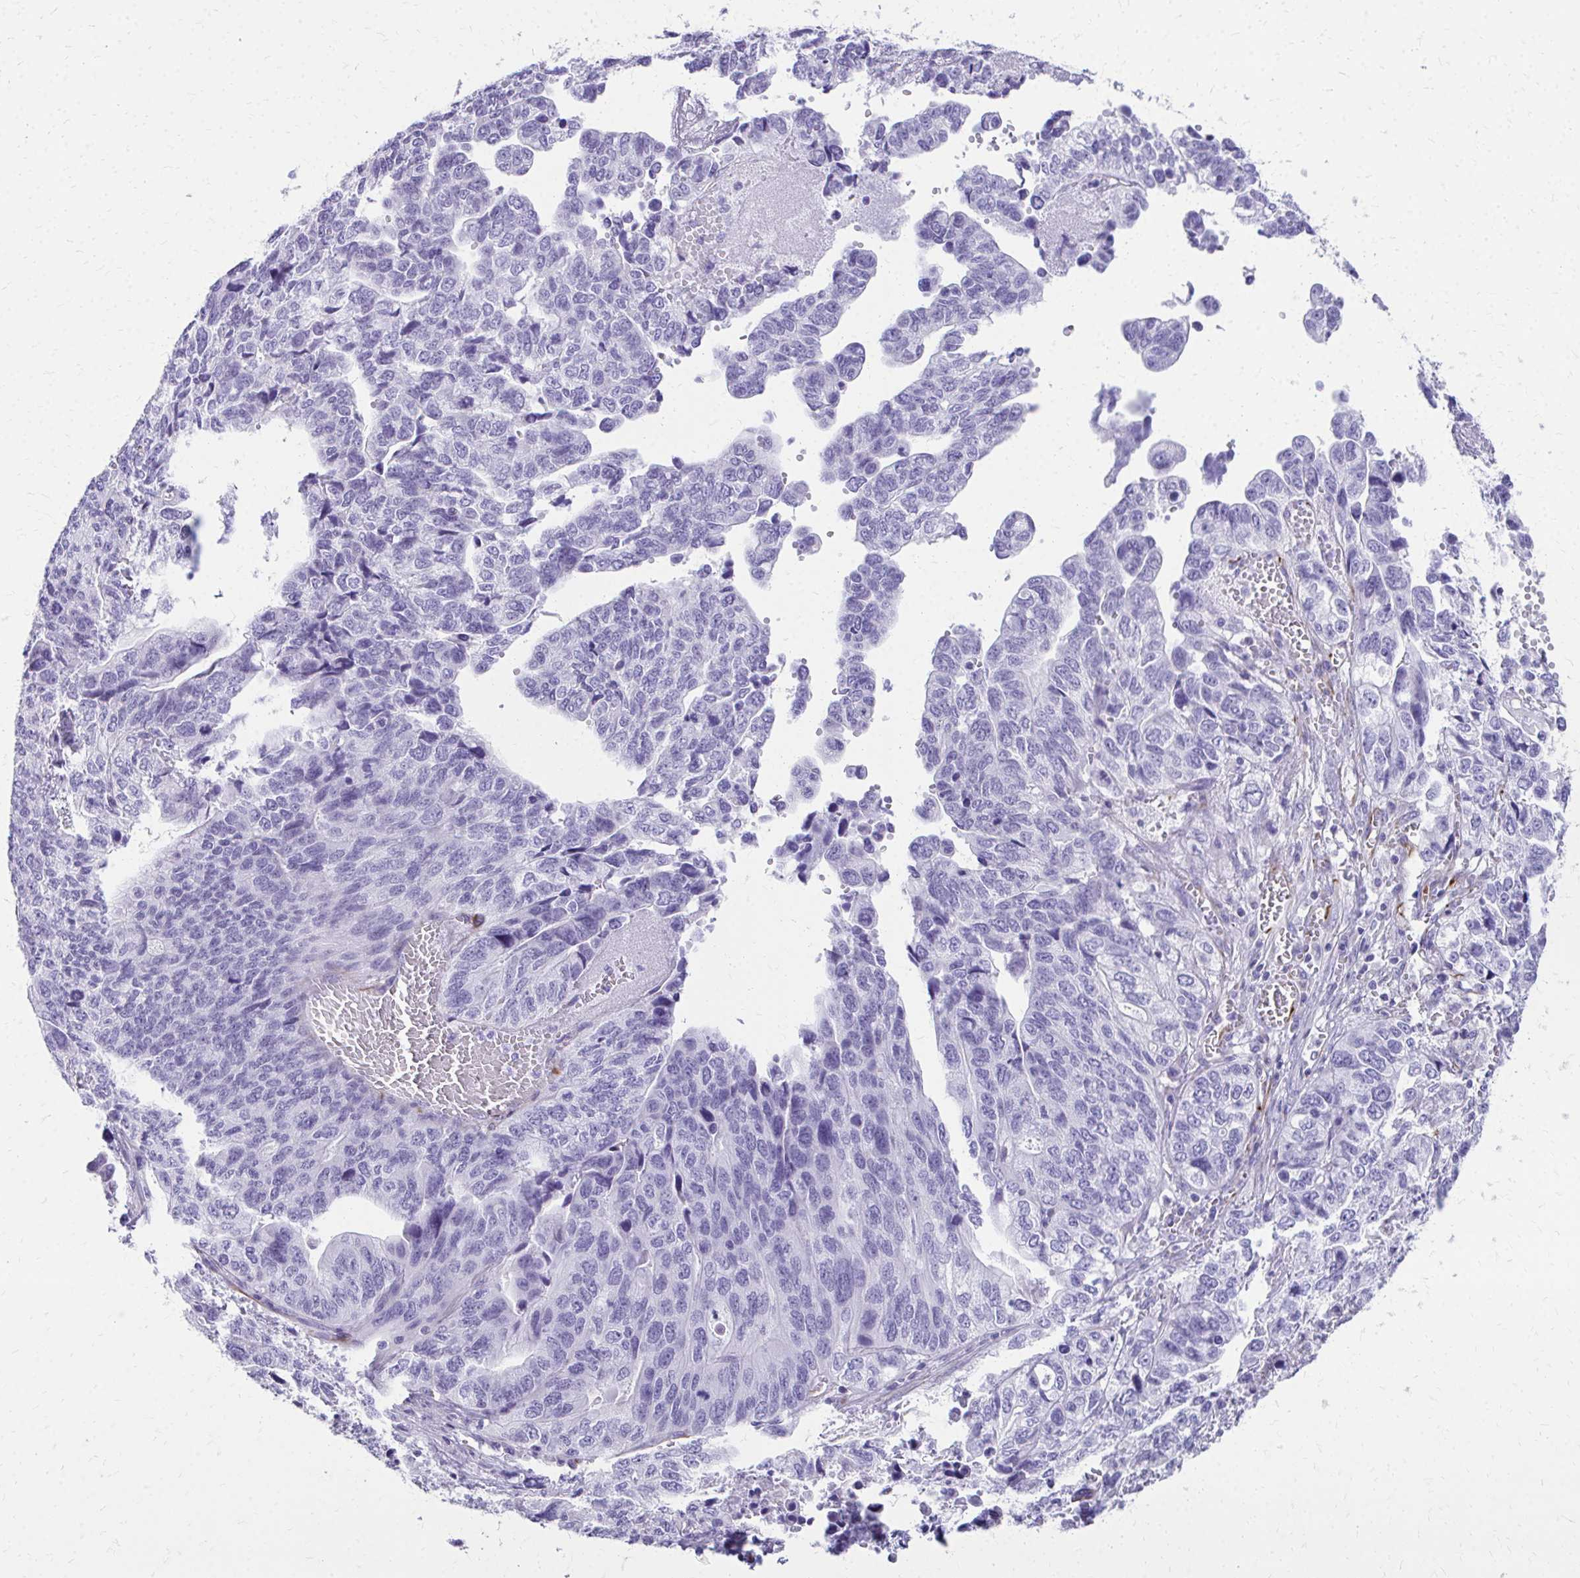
{"staining": {"intensity": "negative", "quantity": "none", "location": "none"}, "tissue": "stomach cancer", "cell_type": "Tumor cells", "image_type": "cancer", "snomed": [{"axis": "morphology", "description": "Adenocarcinoma, NOS"}, {"axis": "topography", "description": "Stomach, upper"}], "caption": "IHC of human stomach adenocarcinoma displays no expression in tumor cells.", "gene": "TRIM6", "patient": {"sex": "female", "age": 67}}